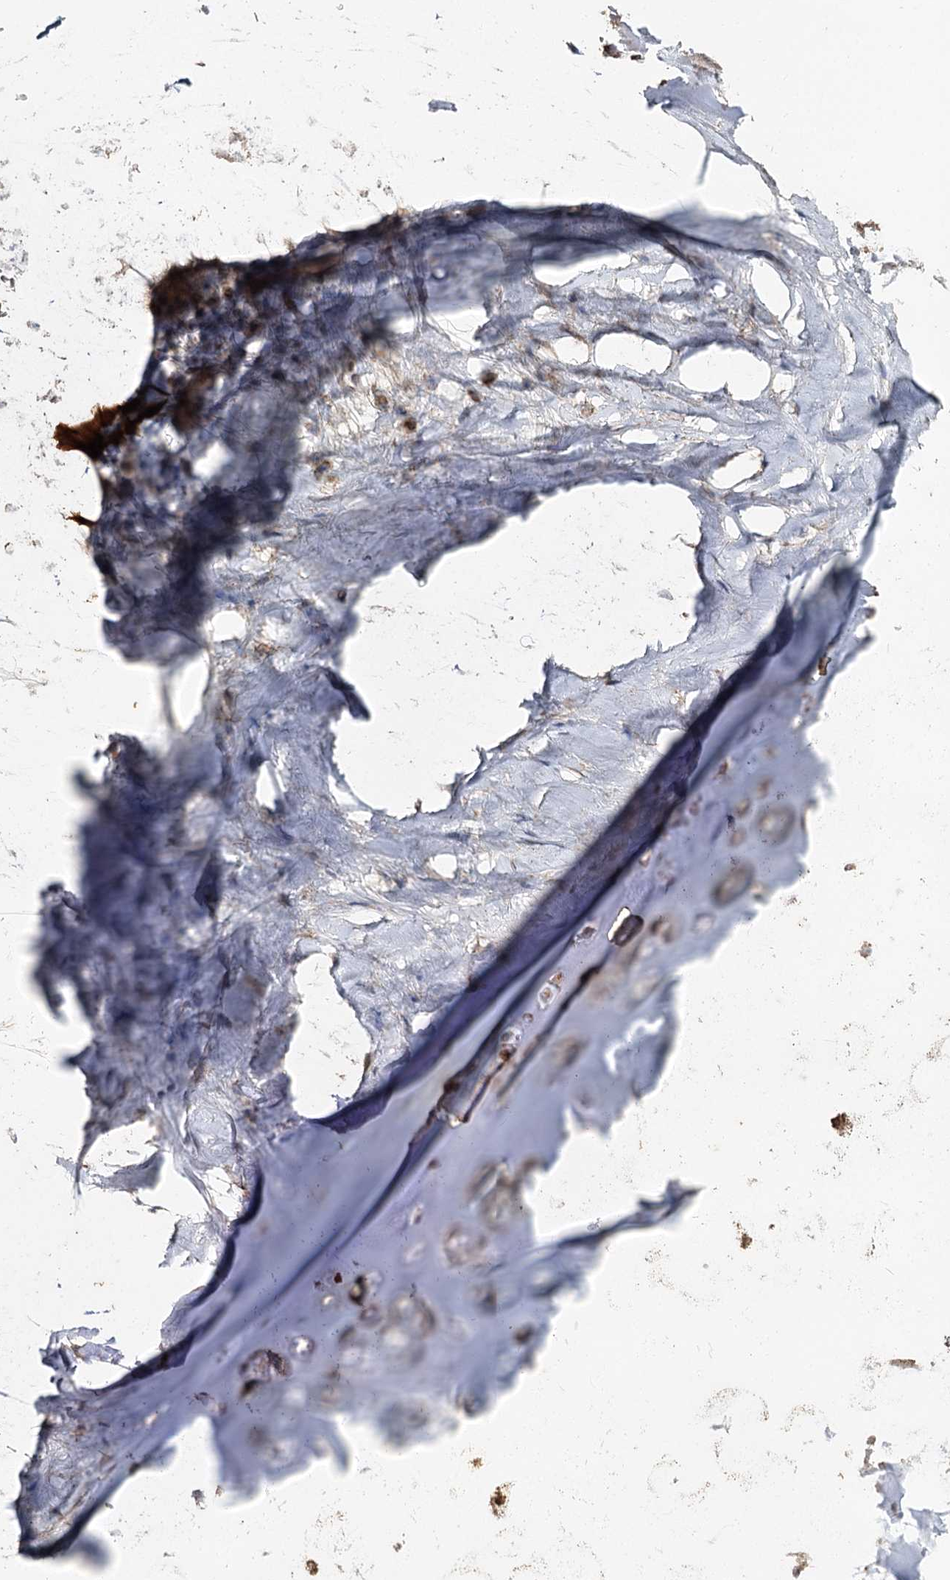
{"staining": {"intensity": "weak", "quantity": ">75%", "location": "cytoplasmic/membranous"}, "tissue": "adipose tissue", "cell_type": "Adipocytes", "image_type": "normal", "snomed": [{"axis": "morphology", "description": "Normal tissue, NOS"}, {"axis": "topography", "description": "Lymph node"}, {"axis": "topography", "description": "Cartilage tissue"}, {"axis": "topography", "description": "Bronchus"}], "caption": "Protein expression analysis of unremarkable human adipose tissue reveals weak cytoplasmic/membranous staining in about >75% of adipocytes.", "gene": "MINDY3", "patient": {"sex": "male", "age": 63}}